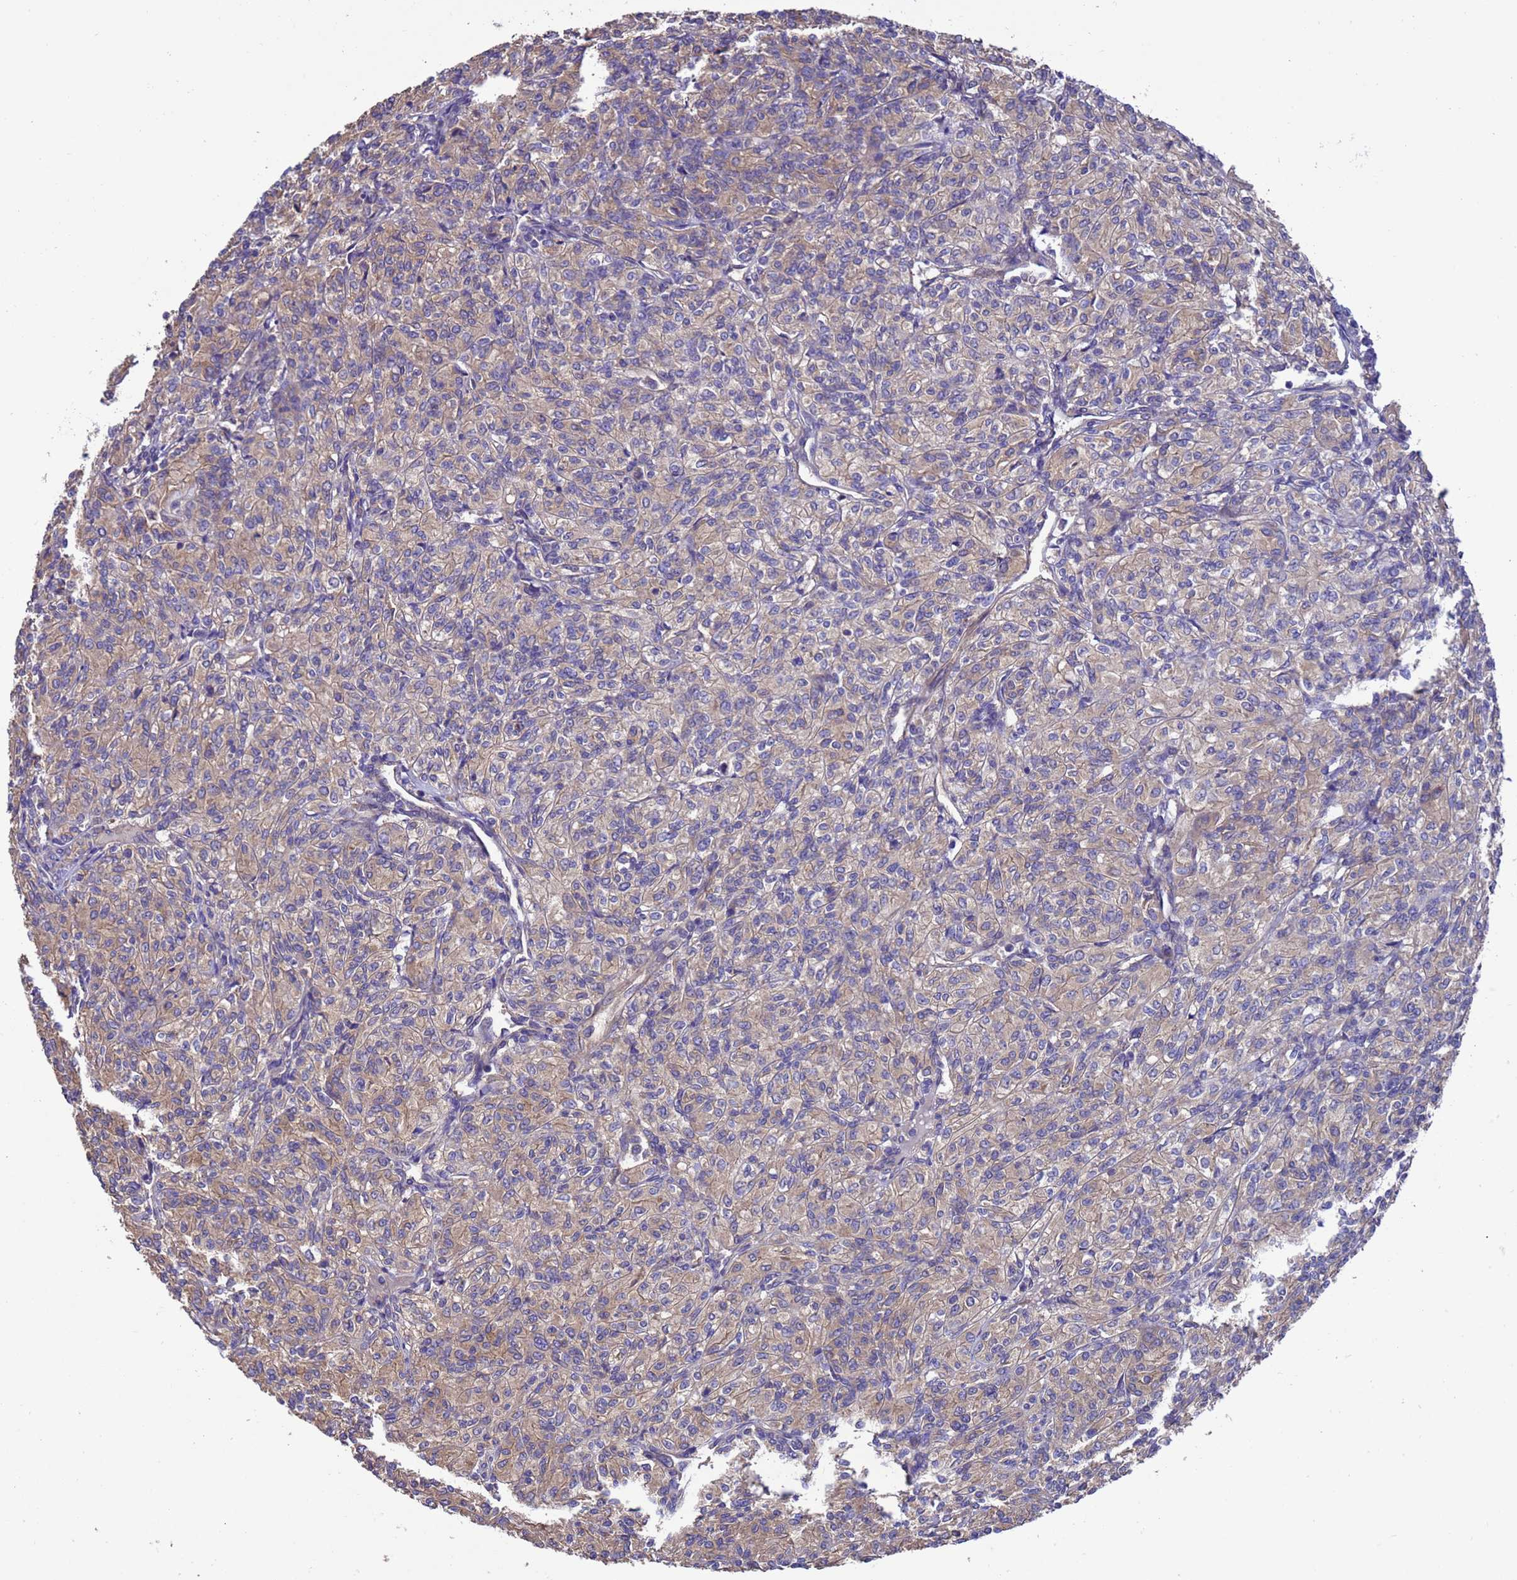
{"staining": {"intensity": "weak", "quantity": ">75%", "location": "cytoplasmic/membranous"}, "tissue": "renal cancer", "cell_type": "Tumor cells", "image_type": "cancer", "snomed": [{"axis": "morphology", "description": "Adenocarcinoma, NOS"}, {"axis": "topography", "description": "Kidney"}], "caption": "Immunohistochemical staining of human renal adenocarcinoma exhibits low levels of weak cytoplasmic/membranous positivity in approximately >75% of tumor cells. (brown staining indicates protein expression, while blue staining denotes nuclei).", "gene": "ARHGAP12", "patient": {"sex": "male", "age": 77}}